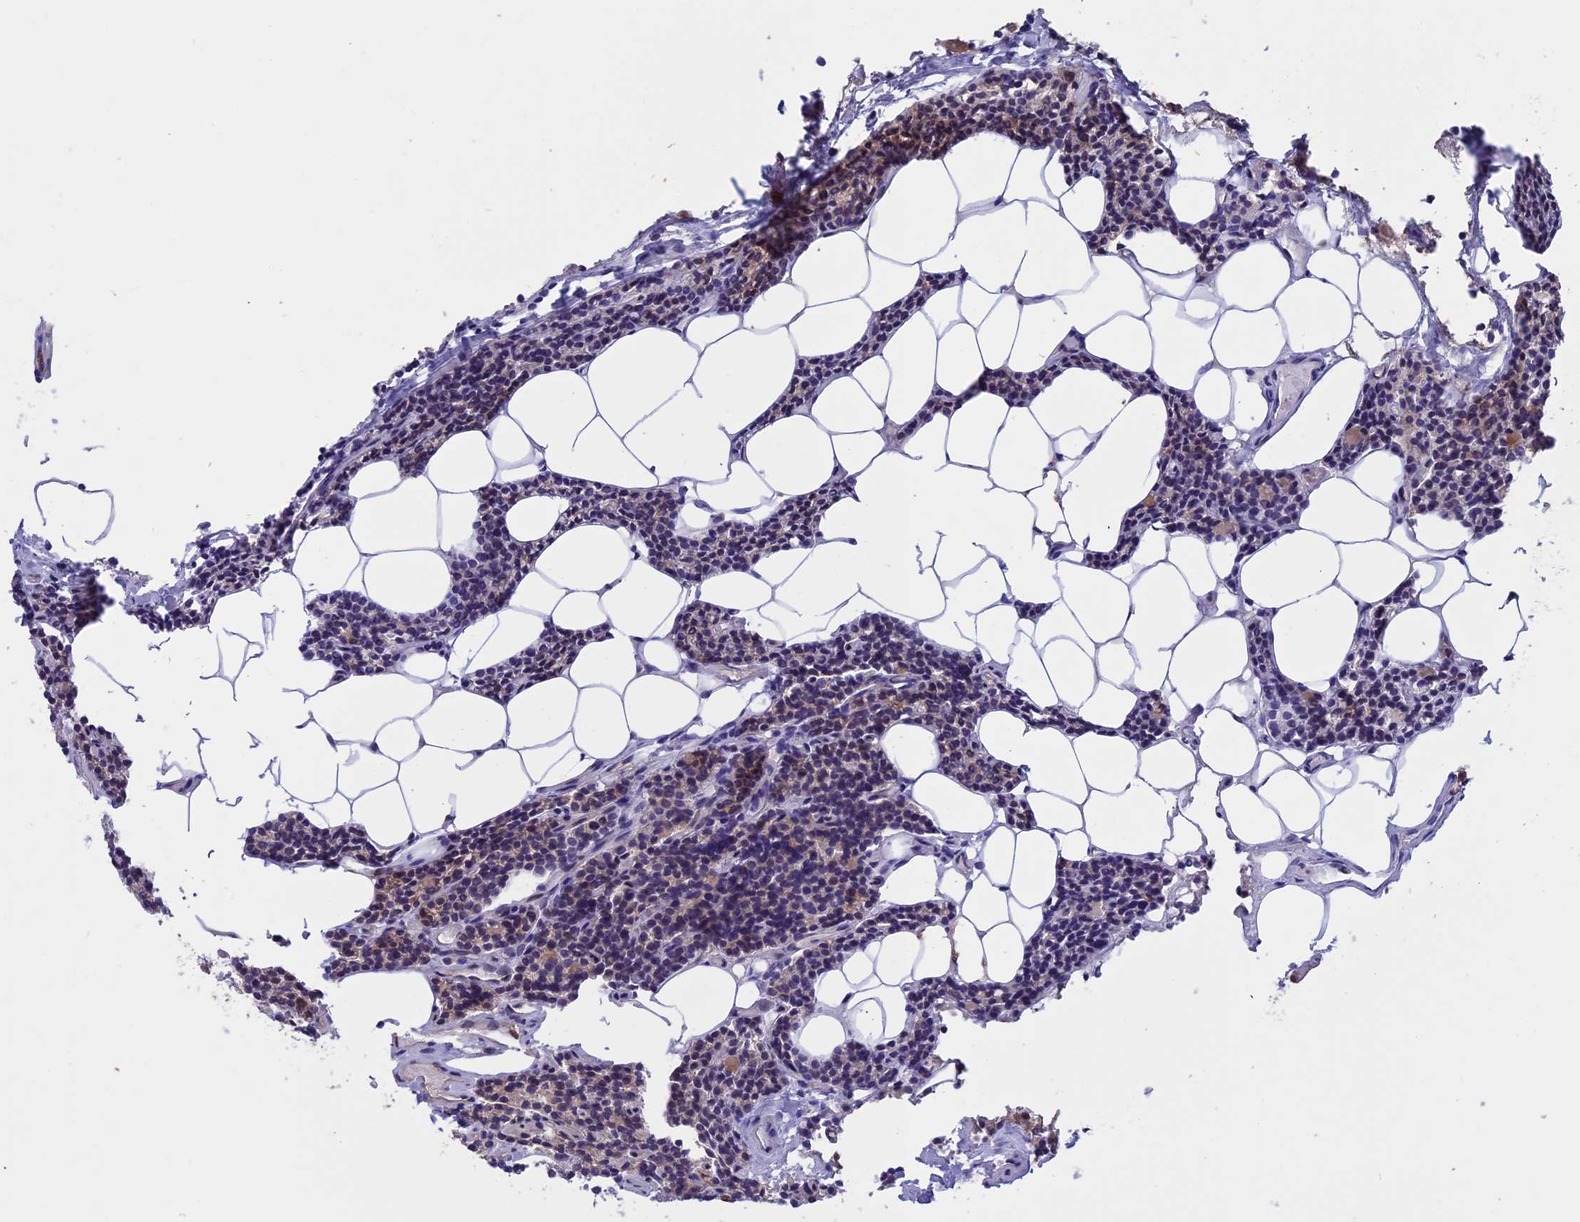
{"staining": {"intensity": "weak", "quantity": "<25%", "location": "cytoplasmic/membranous"}, "tissue": "parathyroid gland", "cell_type": "Glandular cells", "image_type": "normal", "snomed": [{"axis": "morphology", "description": "Normal tissue, NOS"}, {"axis": "topography", "description": "Parathyroid gland"}], "caption": "Immunohistochemical staining of benign parathyroid gland demonstrates no significant positivity in glandular cells. (Immunohistochemistry (ihc), brightfield microscopy, high magnification).", "gene": "ARHGAP18", "patient": {"sex": "female", "age": 43}}